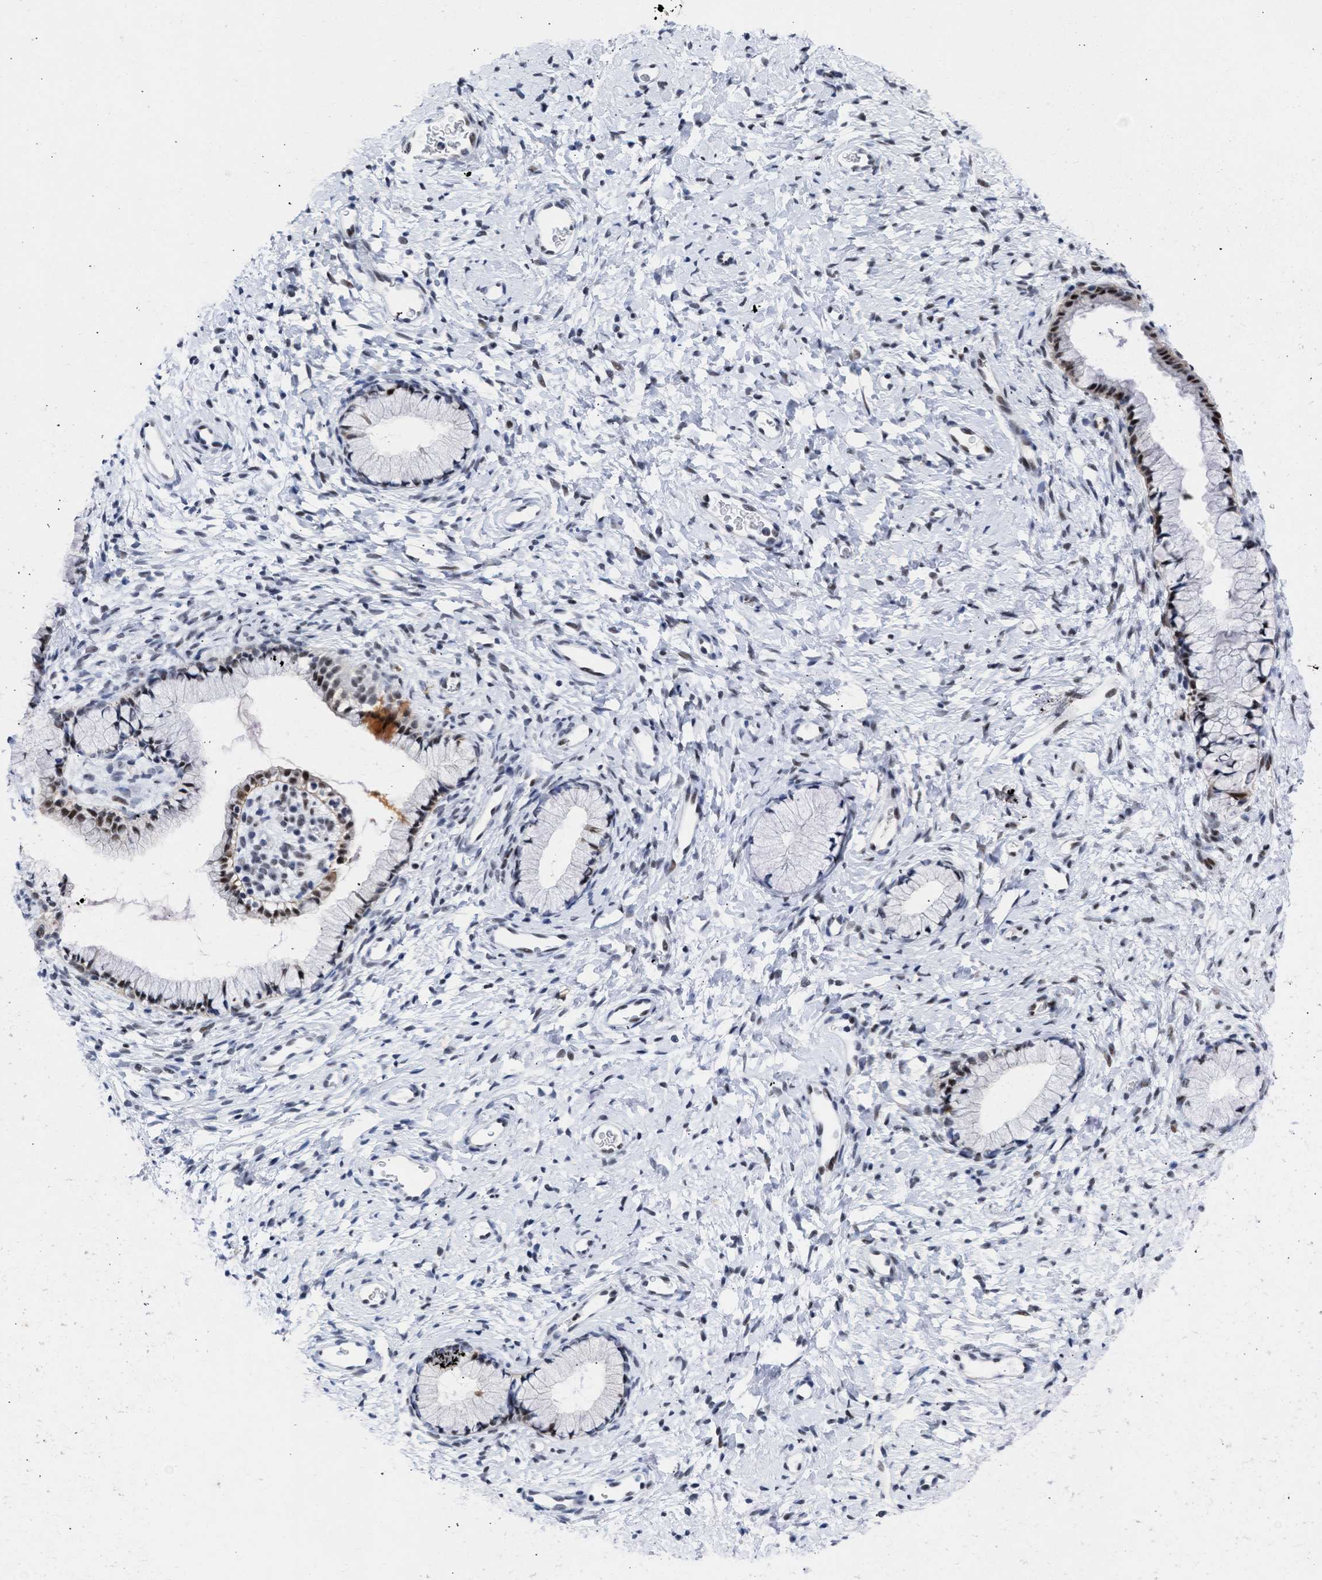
{"staining": {"intensity": "strong", "quantity": ">75%", "location": "nuclear"}, "tissue": "cervix", "cell_type": "Glandular cells", "image_type": "normal", "snomed": [{"axis": "morphology", "description": "Normal tissue, NOS"}, {"axis": "topography", "description": "Cervix"}], "caption": "Immunohistochemical staining of unremarkable cervix reveals high levels of strong nuclear staining in approximately >75% of glandular cells.", "gene": "DDX41", "patient": {"sex": "female", "age": 72}}